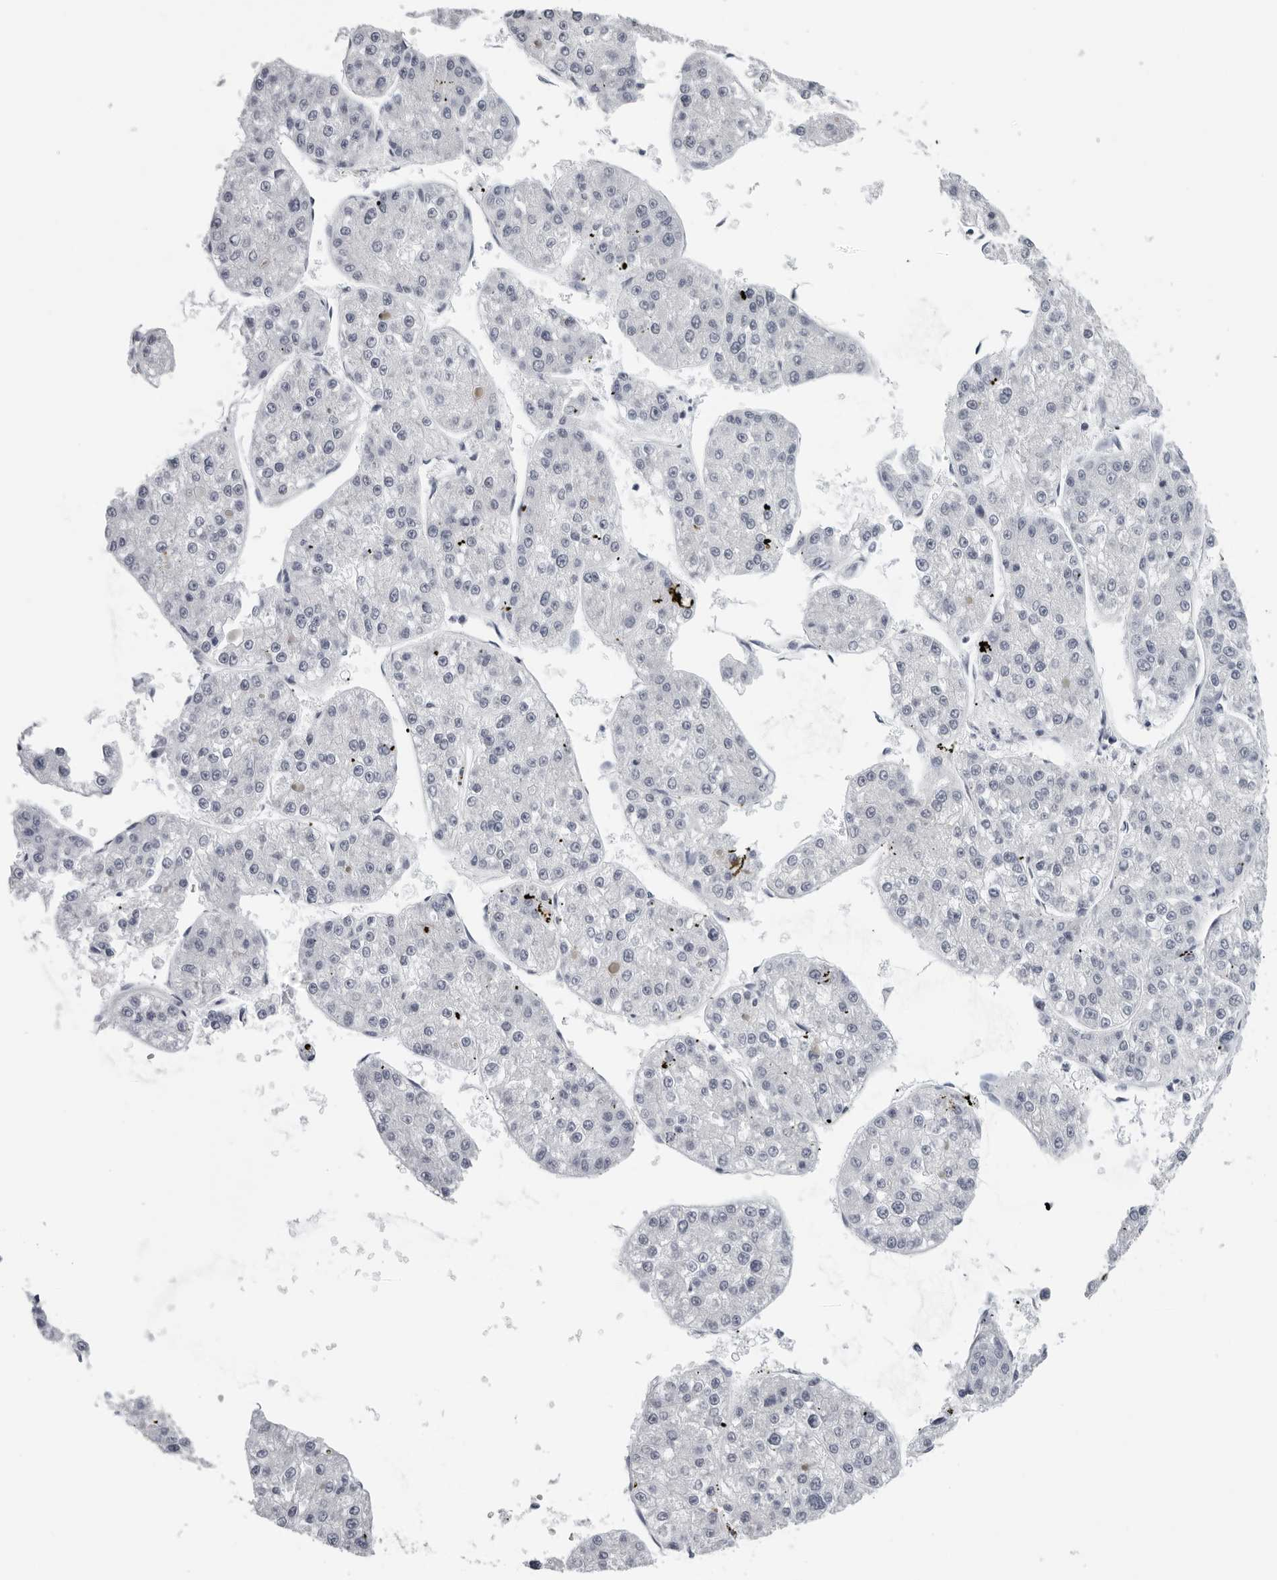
{"staining": {"intensity": "negative", "quantity": "none", "location": "none"}, "tissue": "liver cancer", "cell_type": "Tumor cells", "image_type": "cancer", "snomed": [{"axis": "morphology", "description": "Carcinoma, Hepatocellular, NOS"}, {"axis": "topography", "description": "Liver"}], "caption": "Immunohistochemical staining of human liver cancer (hepatocellular carcinoma) demonstrates no significant staining in tumor cells. (Brightfield microscopy of DAB (3,3'-diaminobenzidine) IHC at high magnification).", "gene": "CPT2", "patient": {"sex": "female", "age": 73}}